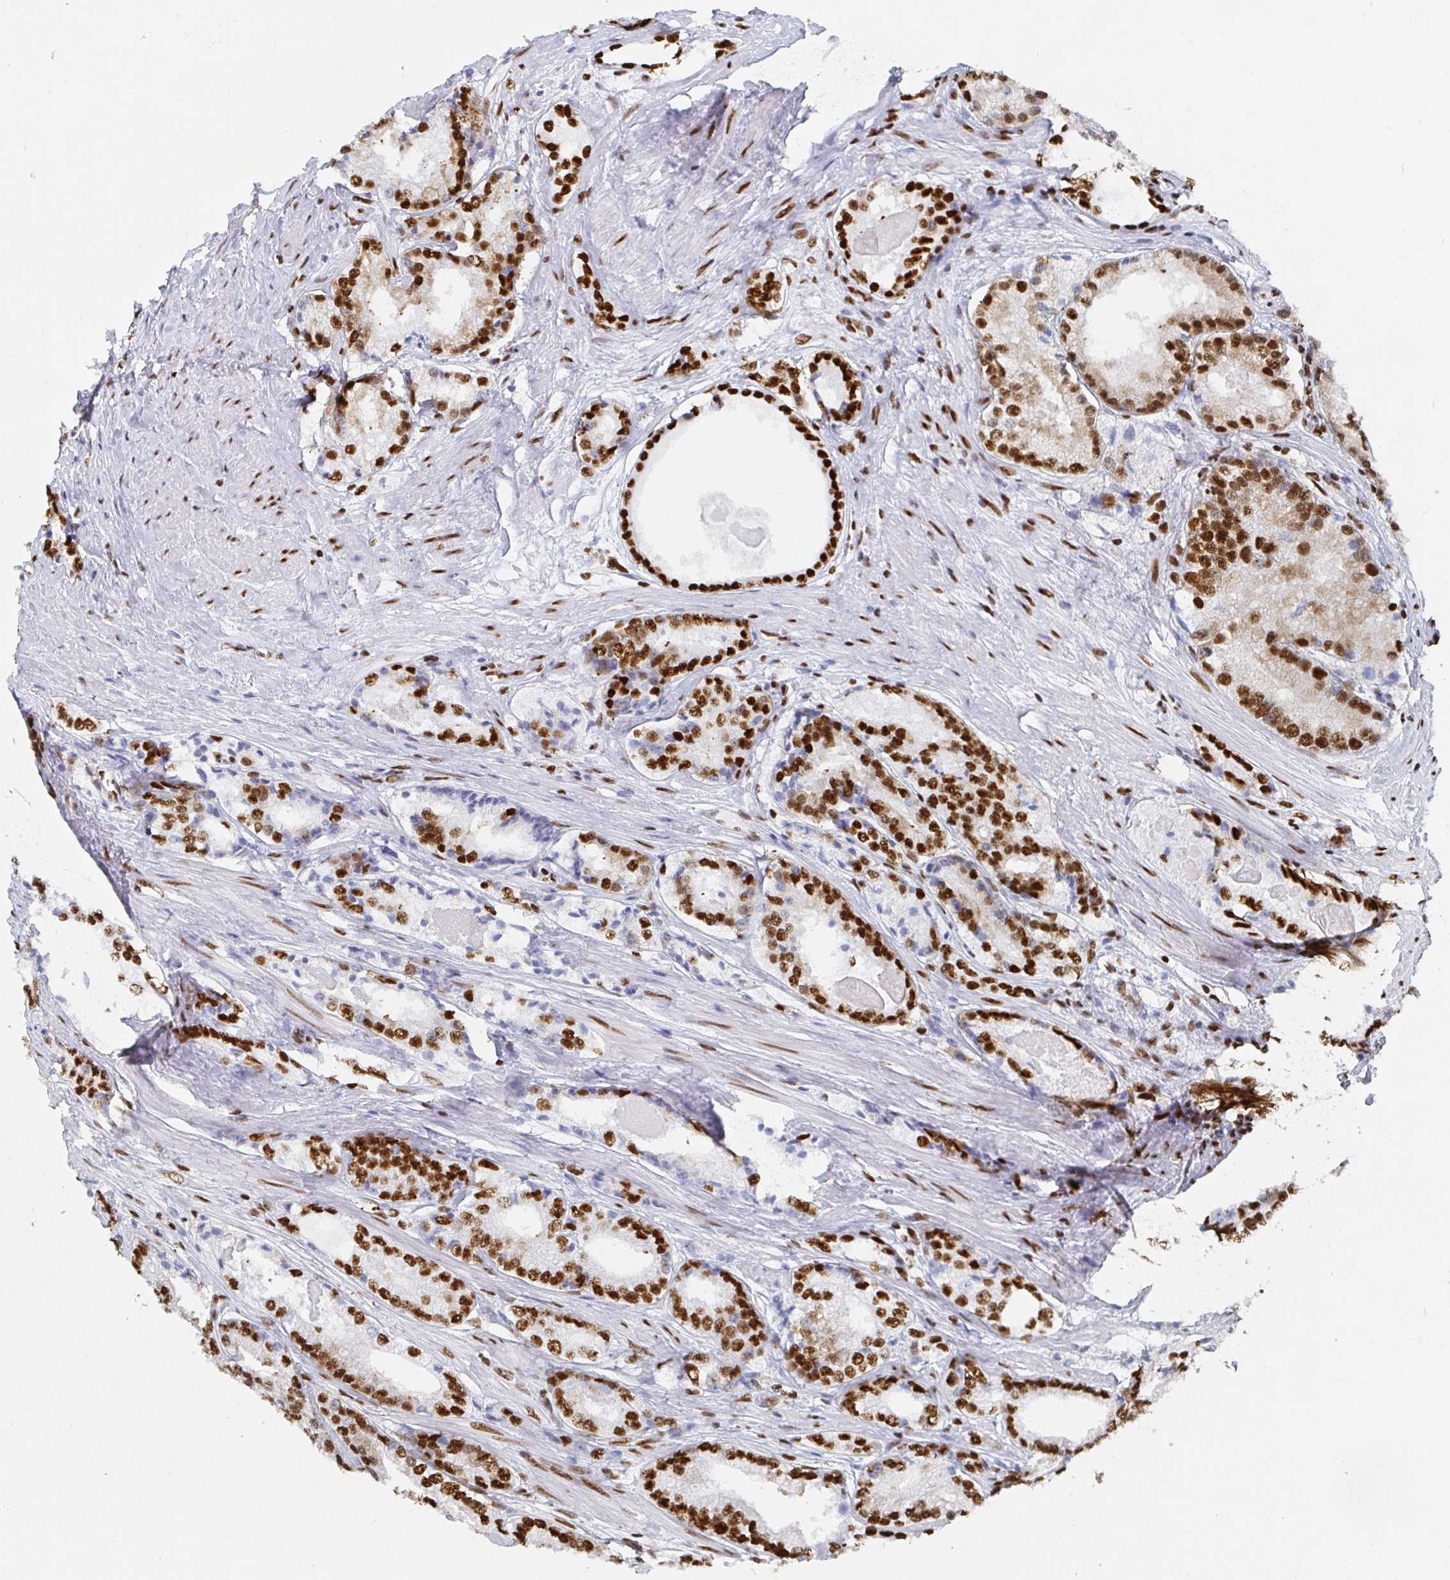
{"staining": {"intensity": "strong", "quantity": ">75%", "location": "nuclear"}, "tissue": "prostate cancer", "cell_type": "Tumor cells", "image_type": "cancer", "snomed": [{"axis": "morphology", "description": "Adenocarcinoma, NOS"}, {"axis": "morphology", "description": "Adenocarcinoma, Low grade"}, {"axis": "topography", "description": "Prostate"}], "caption": "IHC micrograph of neoplastic tissue: prostate cancer stained using immunohistochemistry (IHC) displays high levels of strong protein expression localized specifically in the nuclear of tumor cells, appearing as a nuclear brown color.", "gene": "EWSR1", "patient": {"sex": "male", "age": 68}}